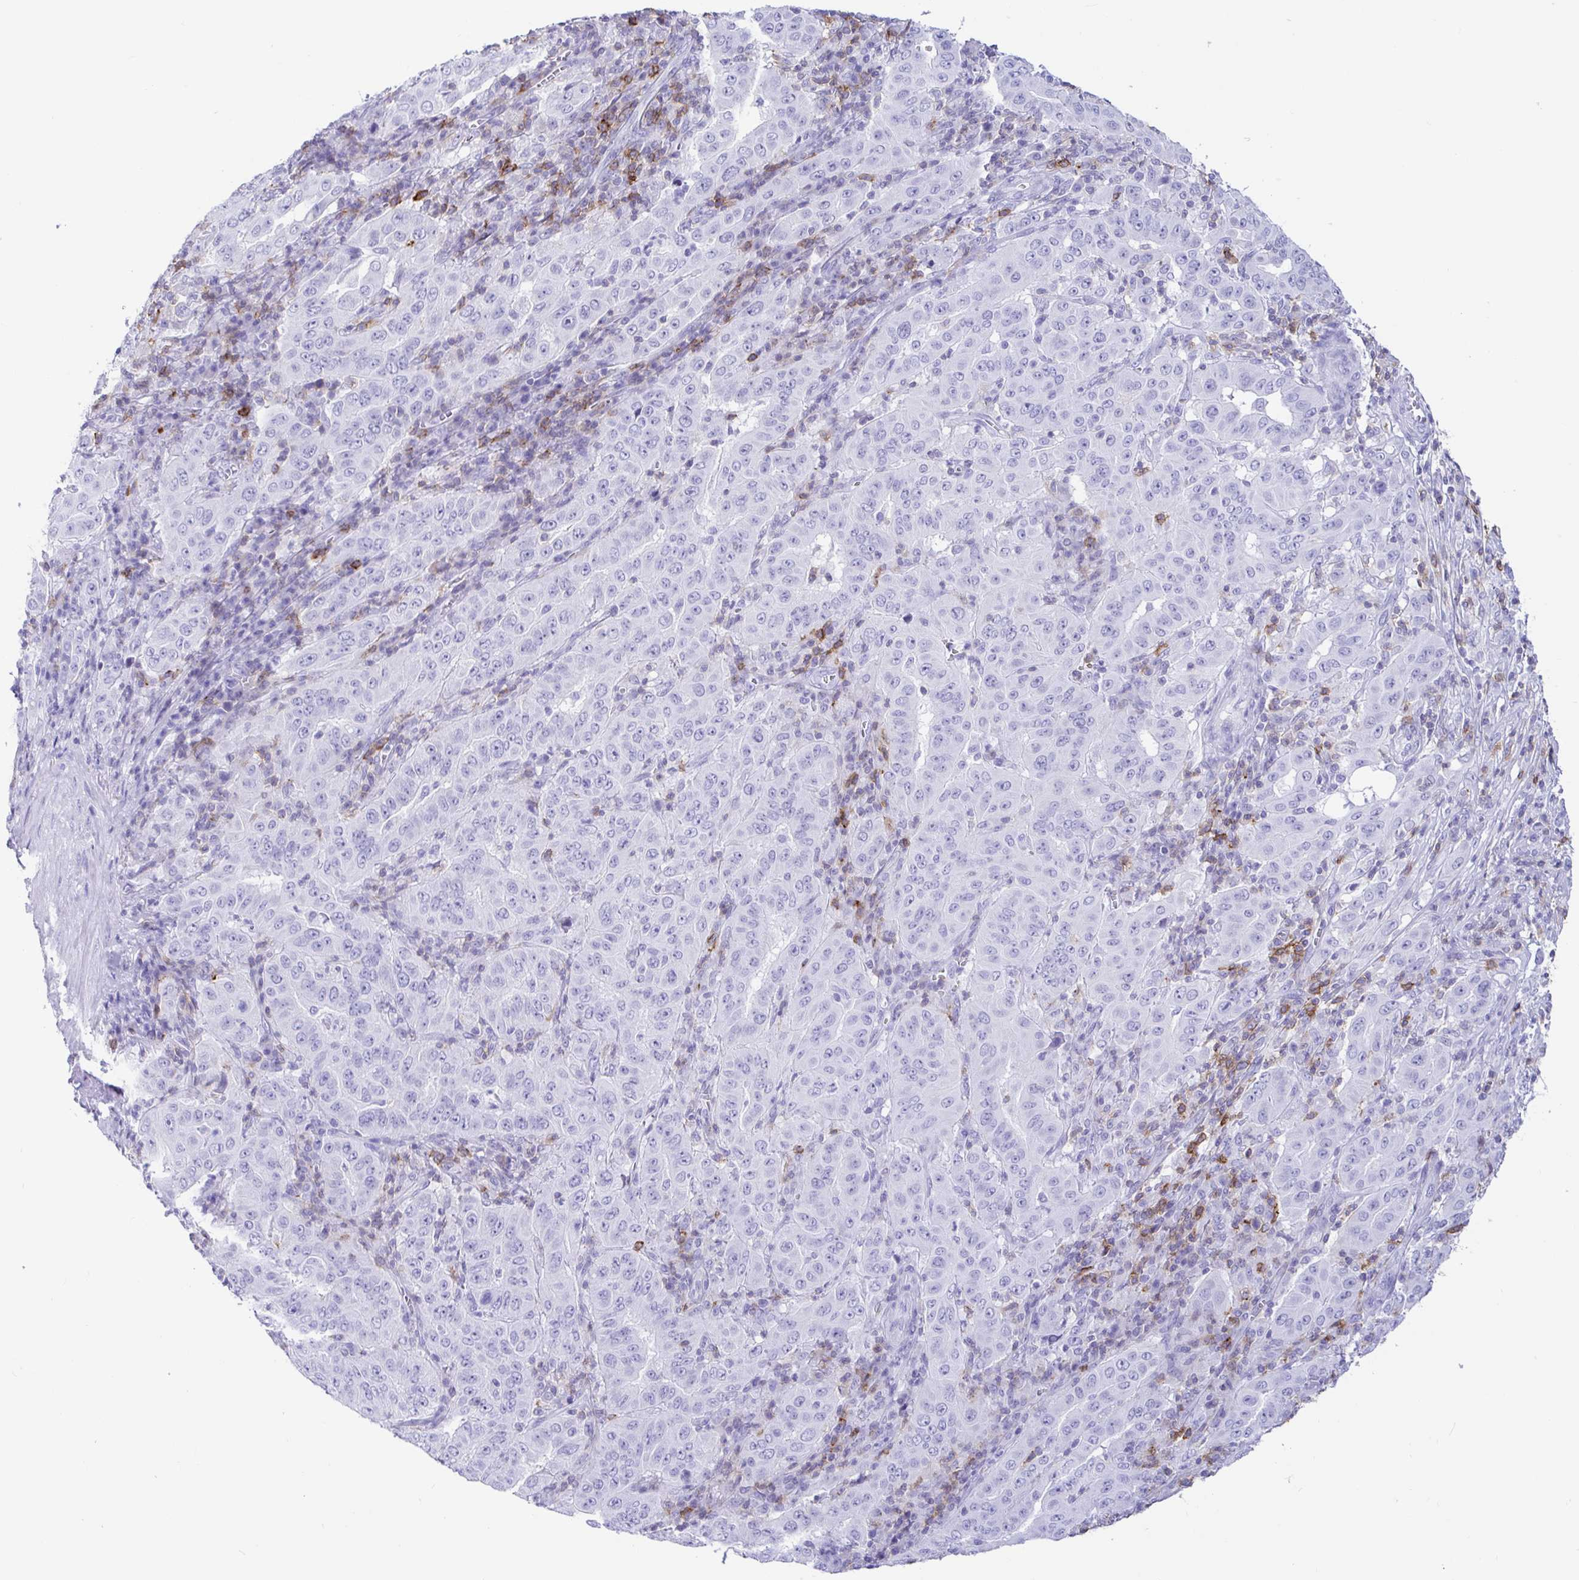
{"staining": {"intensity": "negative", "quantity": "none", "location": "none"}, "tissue": "pancreatic cancer", "cell_type": "Tumor cells", "image_type": "cancer", "snomed": [{"axis": "morphology", "description": "Adenocarcinoma, NOS"}, {"axis": "topography", "description": "Pancreas"}], "caption": "DAB immunohistochemical staining of adenocarcinoma (pancreatic) shows no significant expression in tumor cells.", "gene": "CD5", "patient": {"sex": "male", "age": 63}}